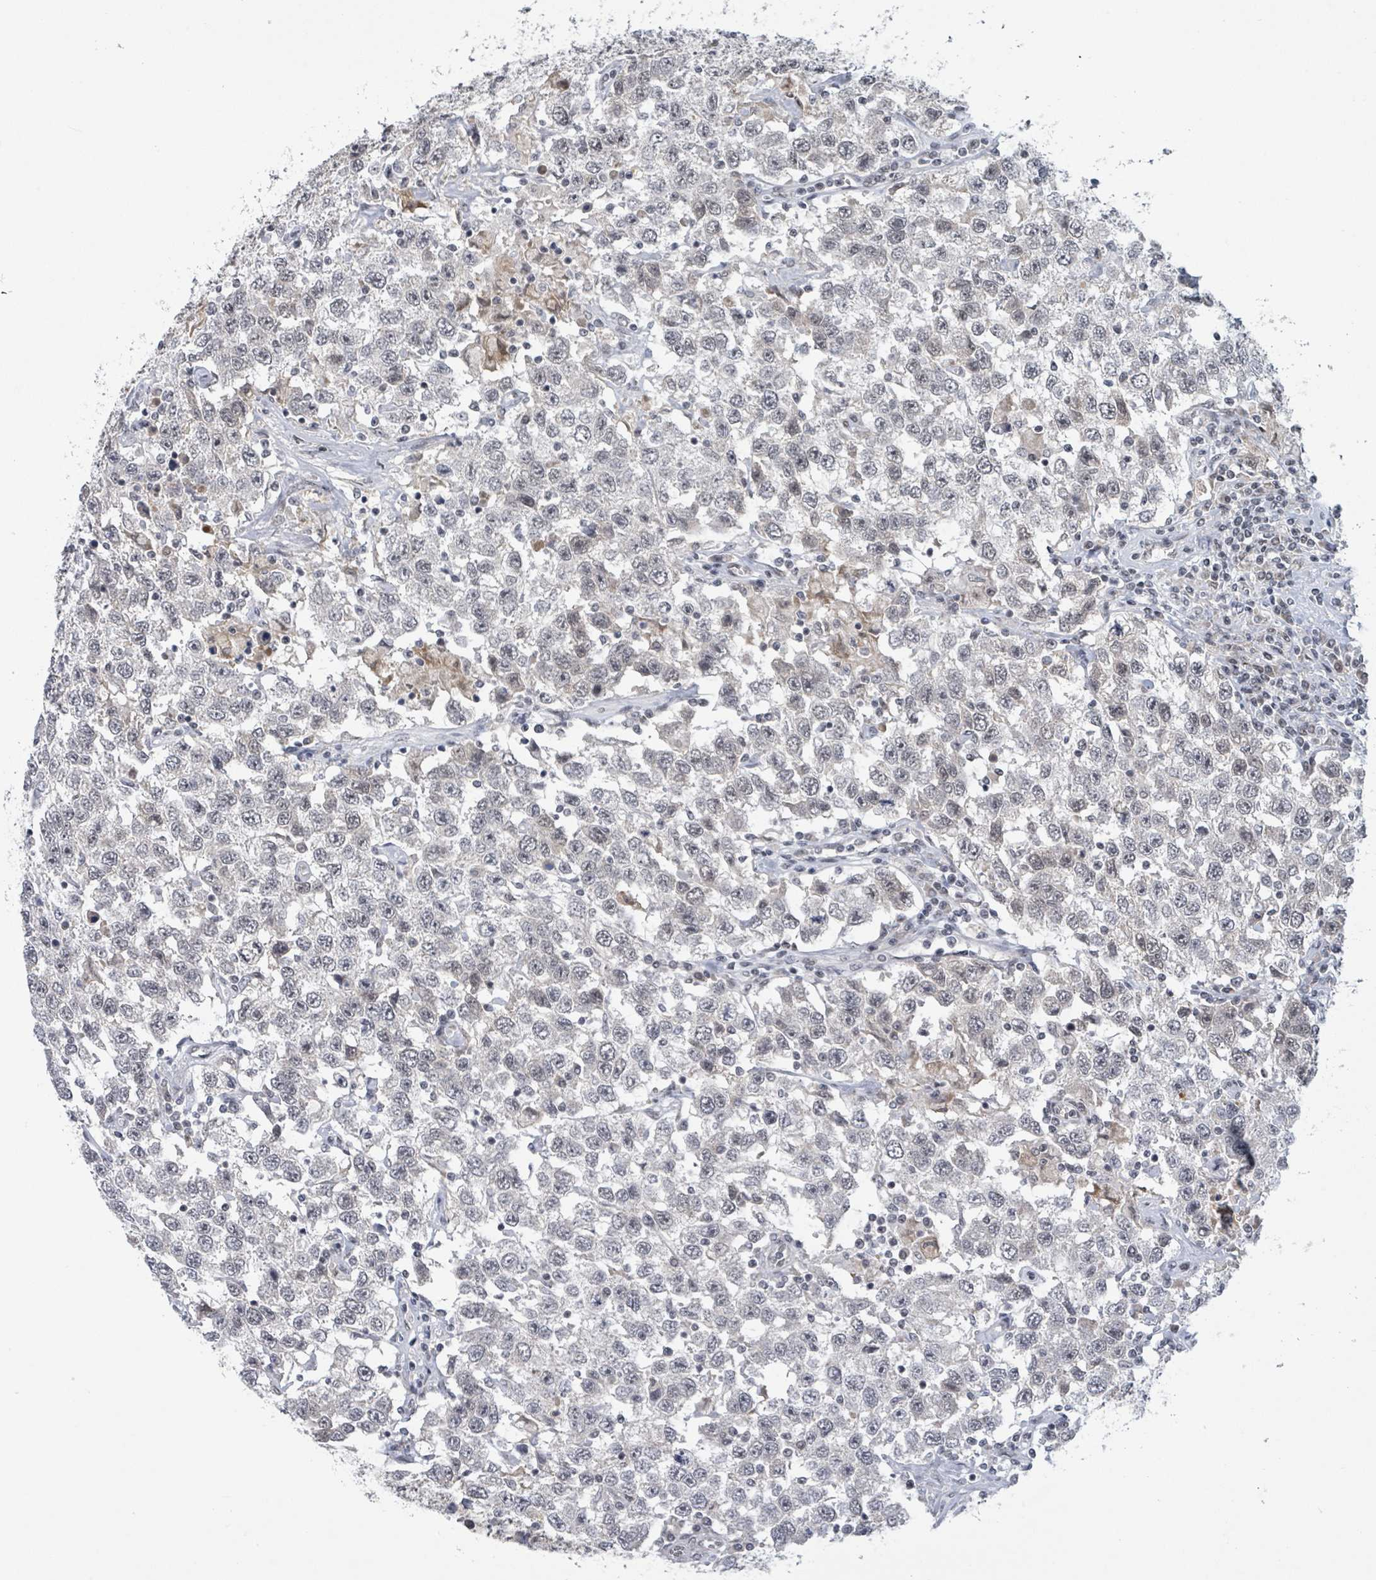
{"staining": {"intensity": "moderate", "quantity": "<25%", "location": "nuclear"}, "tissue": "testis cancer", "cell_type": "Tumor cells", "image_type": "cancer", "snomed": [{"axis": "morphology", "description": "Seminoma, NOS"}, {"axis": "topography", "description": "Testis"}], "caption": "Protein expression analysis of testis cancer (seminoma) reveals moderate nuclear positivity in about <25% of tumor cells. The staining was performed using DAB (3,3'-diaminobenzidine) to visualize the protein expression in brown, while the nuclei were stained in blue with hematoxylin (Magnification: 20x).", "gene": "BANP", "patient": {"sex": "male", "age": 41}}